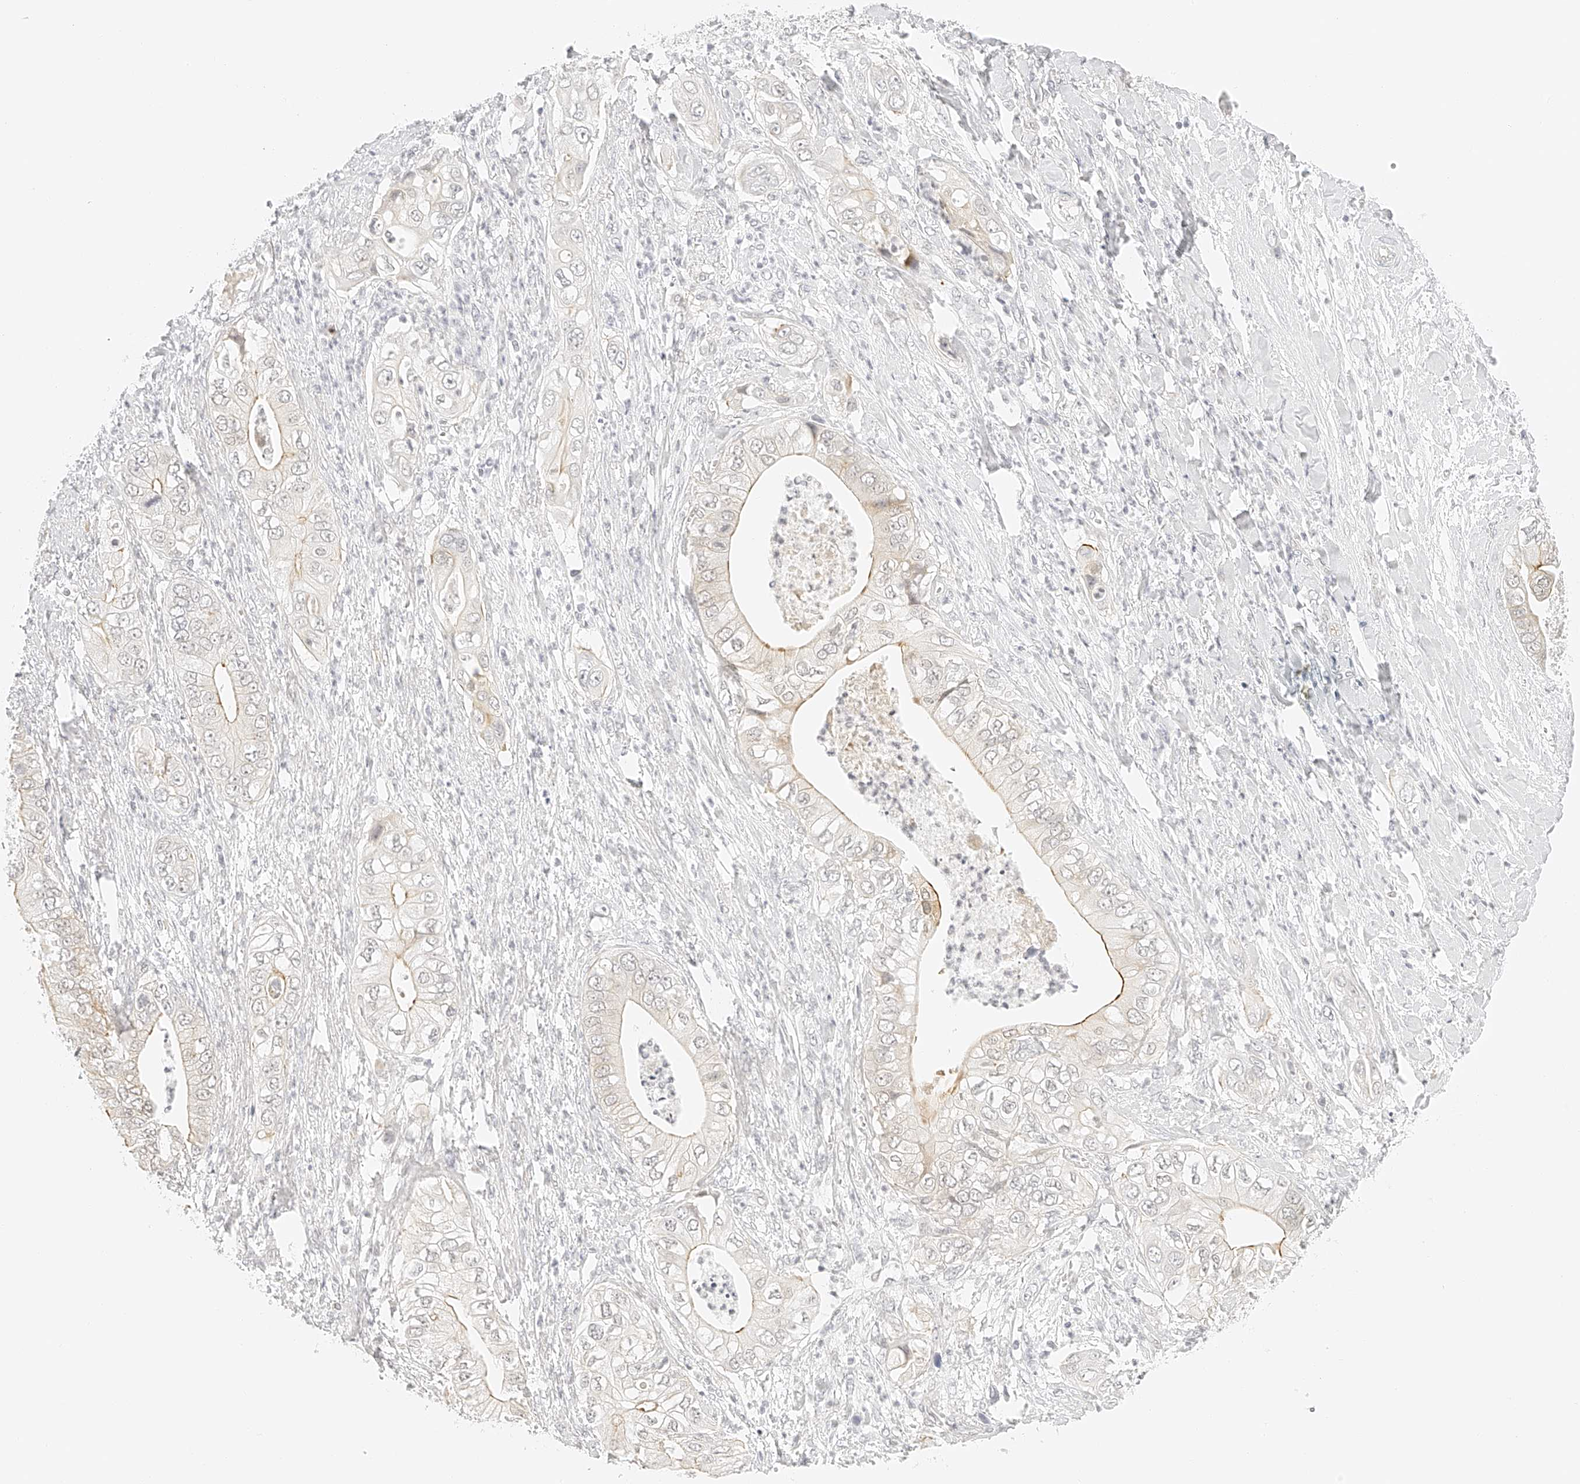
{"staining": {"intensity": "weak", "quantity": "<25%", "location": "cytoplasmic/membranous"}, "tissue": "pancreatic cancer", "cell_type": "Tumor cells", "image_type": "cancer", "snomed": [{"axis": "morphology", "description": "Adenocarcinoma, NOS"}, {"axis": "topography", "description": "Pancreas"}], "caption": "Immunohistochemistry histopathology image of pancreatic cancer stained for a protein (brown), which displays no expression in tumor cells. (DAB (3,3'-diaminobenzidine) IHC, high magnification).", "gene": "ZFP69", "patient": {"sex": "female", "age": 78}}